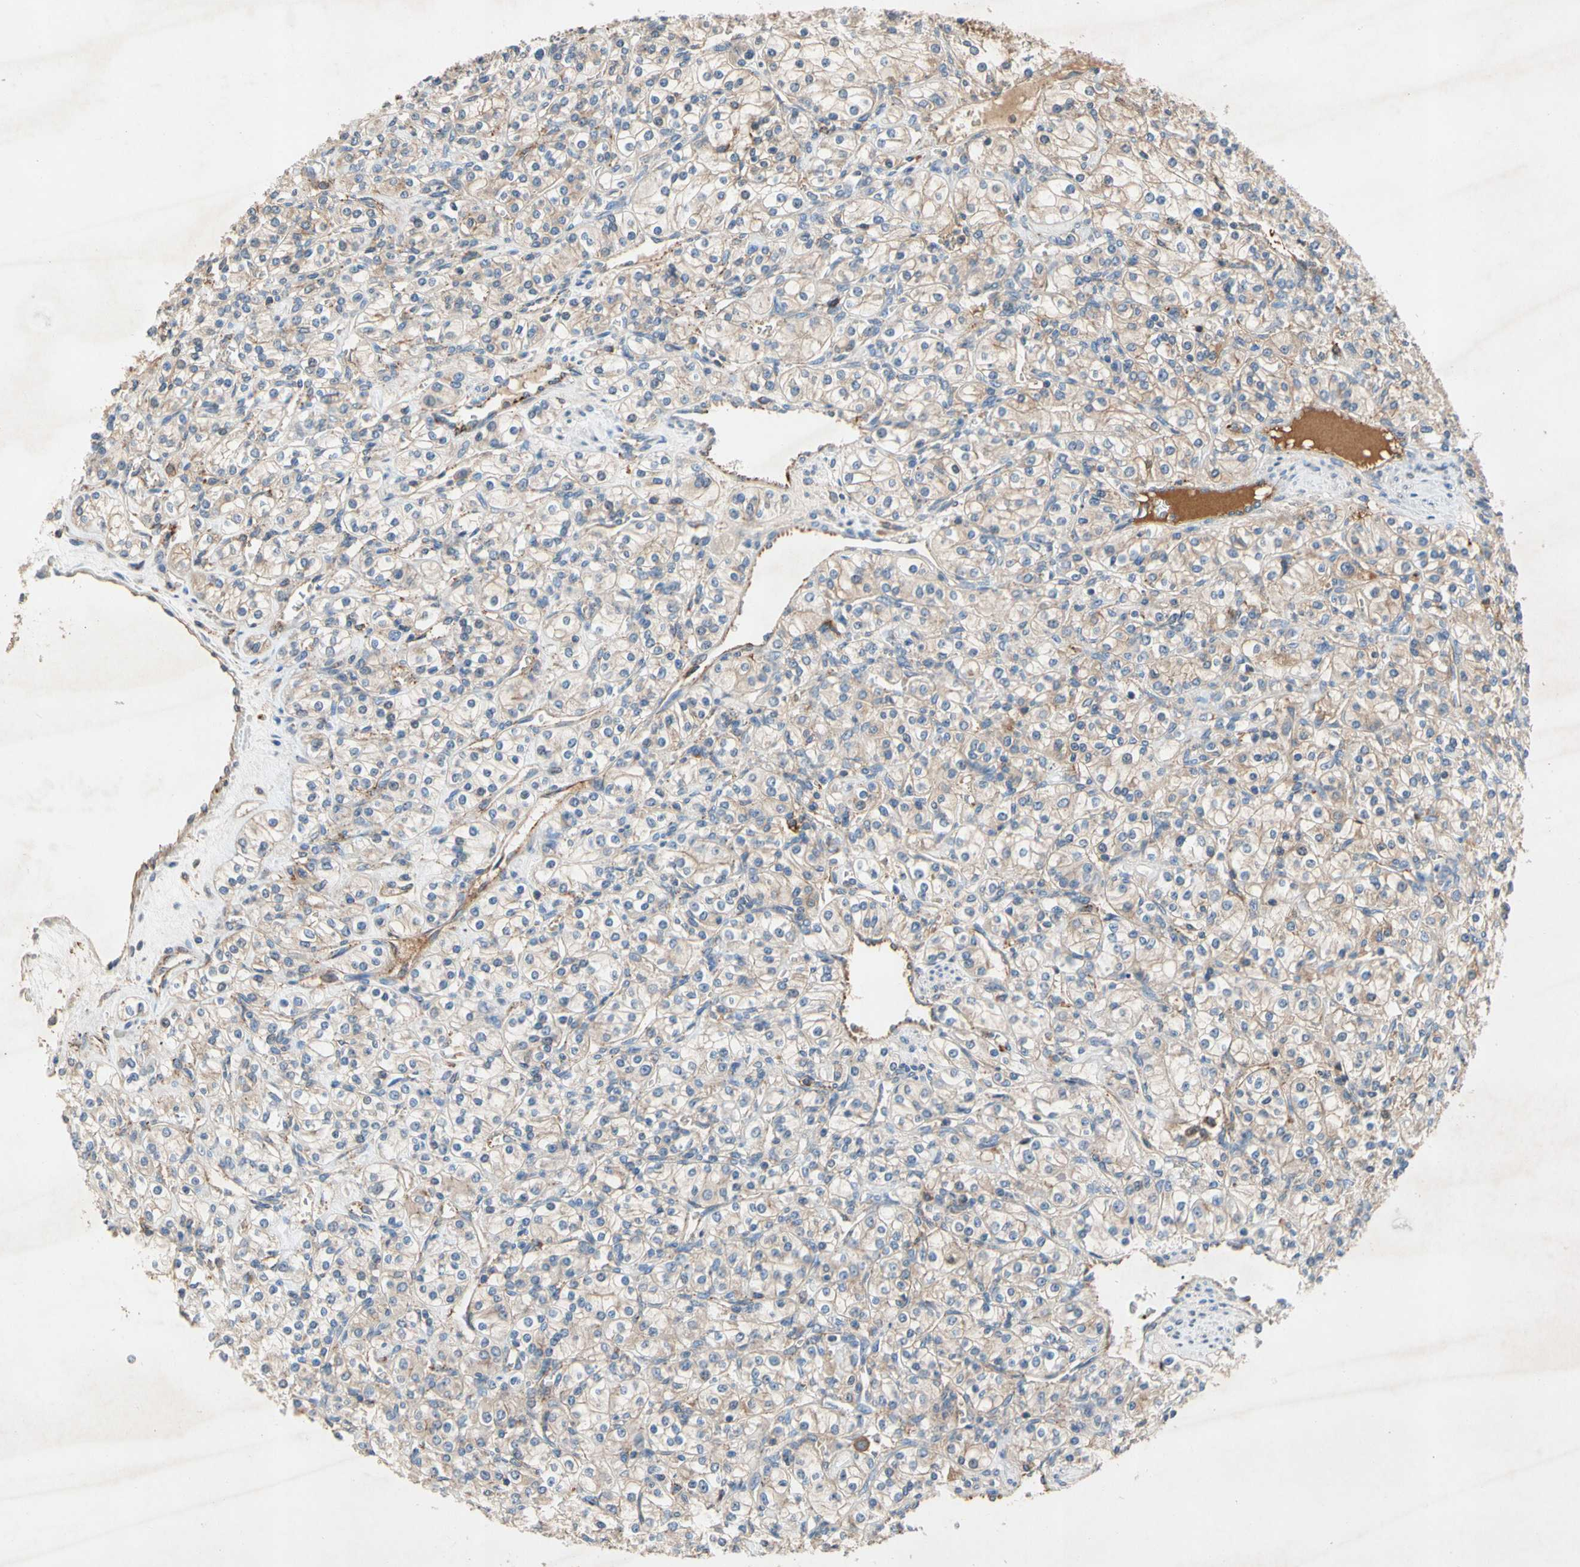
{"staining": {"intensity": "moderate", "quantity": "25%-75%", "location": "cytoplasmic/membranous"}, "tissue": "renal cancer", "cell_type": "Tumor cells", "image_type": "cancer", "snomed": [{"axis": "morphology", "description": "Adenocarcinoma, NOS"}, {"axis": "topography", "description": "Kidney"}], "caption": "Immunohistochemistry of human renal cancer (adenocarcinoma) exhibits medium levels of moderate cytoplasmic/membranous expression in approximately 25%-75% of tumor cells.", "gene": "NDFIP2", "patient": {"sex": "male", "age": 77}}